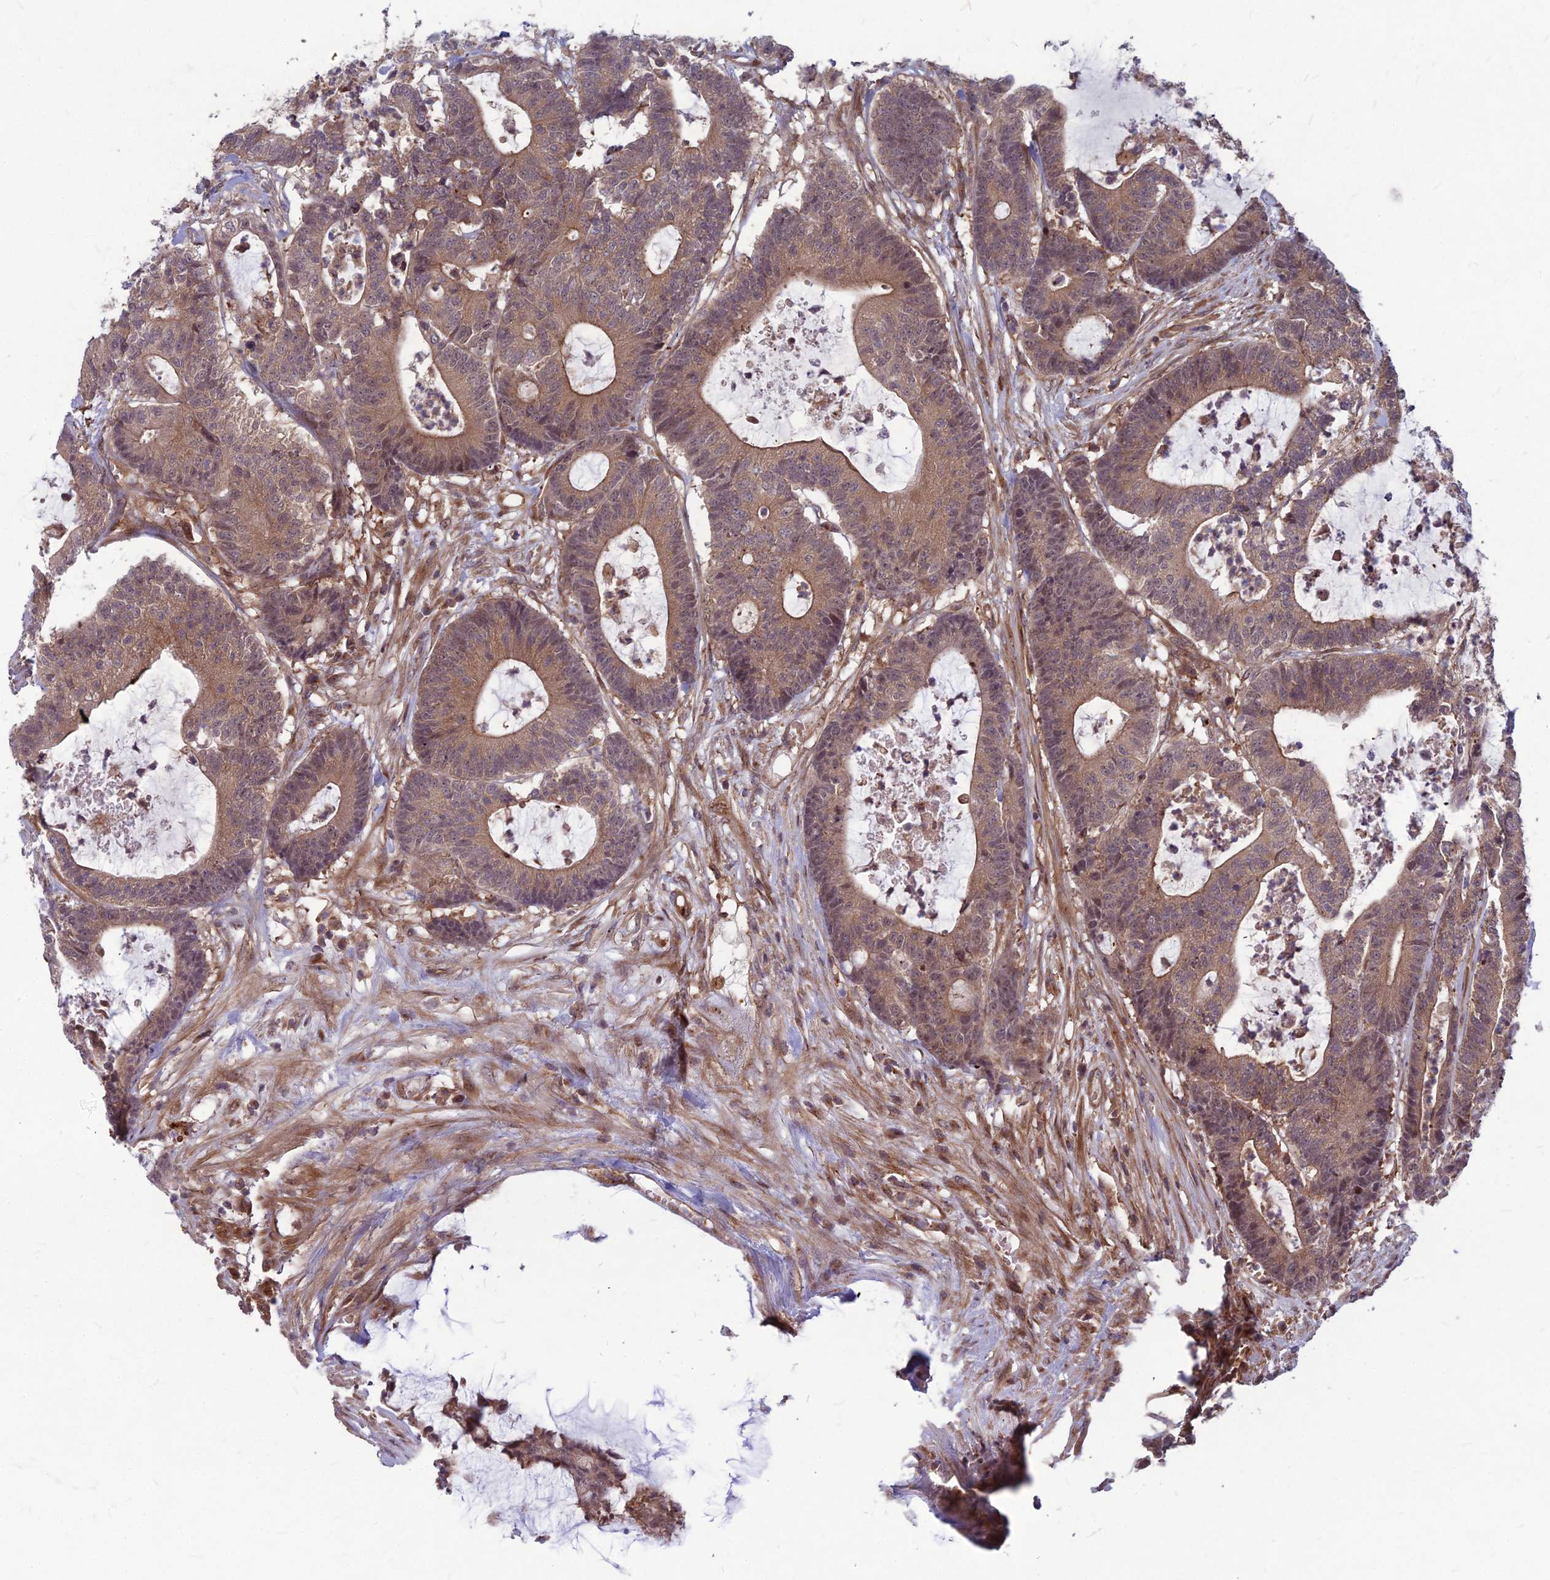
{"staining": {"intensity": "moderate", "quantity": ">75%", "location": "cytoplasmic/membranous"}, "tissue": "colorectal cancer", "cell_type": "Tumor cells", "image_type": "cancer", "snomed": [{"axis": "morphology", "description": "Adenocarcinoma, NOS"}, {"axis": "topography", "description": "Colon"}], "caption": "IHC of human colorectal adenocarcinoma exhibits medium levels of moderate cytoplasmic/membranous expression in about >75% of tumor cells. (DAB = brown stain, brightfield microscopy at high magnification).", "gene": "MFSD8", "patient": {"sex": "female", "age": 84}}